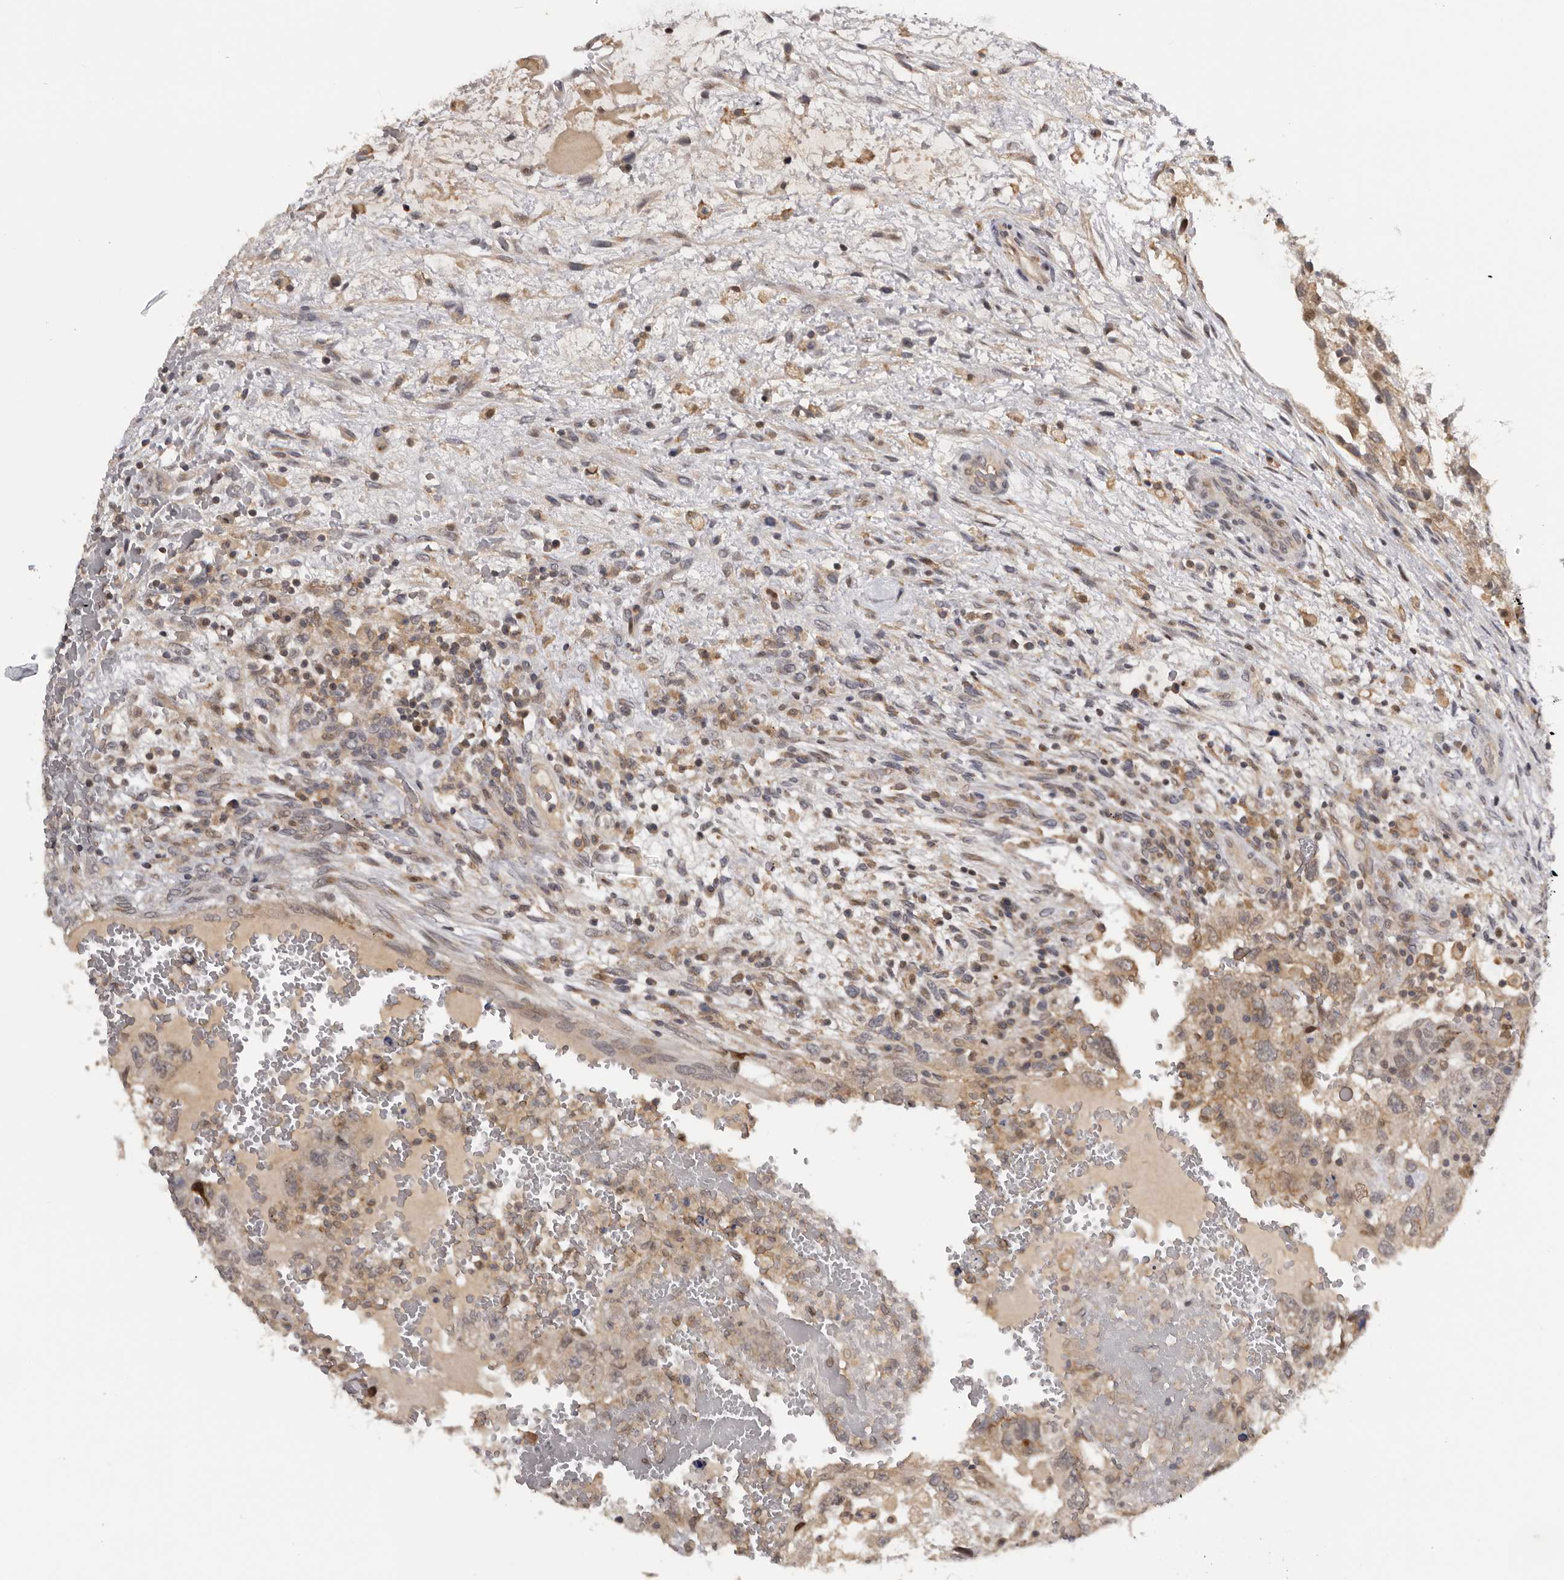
{"staining": {"intensity": "weak", "quantity": "<25%", "location": "cytoplasmic/membranous"}, "tissue": "testis cancer", "cell_type": "Tumor cells", "image_type": "cancer", "snomed": [{"axis": "morphology", "description": "Carcinoma, Embryonal, NOS"}, {"axis": "topography", "description": "Testis"}], "caption": "Immunohistochemistry of human testis cancer (embryonal carcinoma) demonstrates no positivity in tumor cells.", "gene": "KIF2B", "patient": {"sex": "male", "age": 36}}